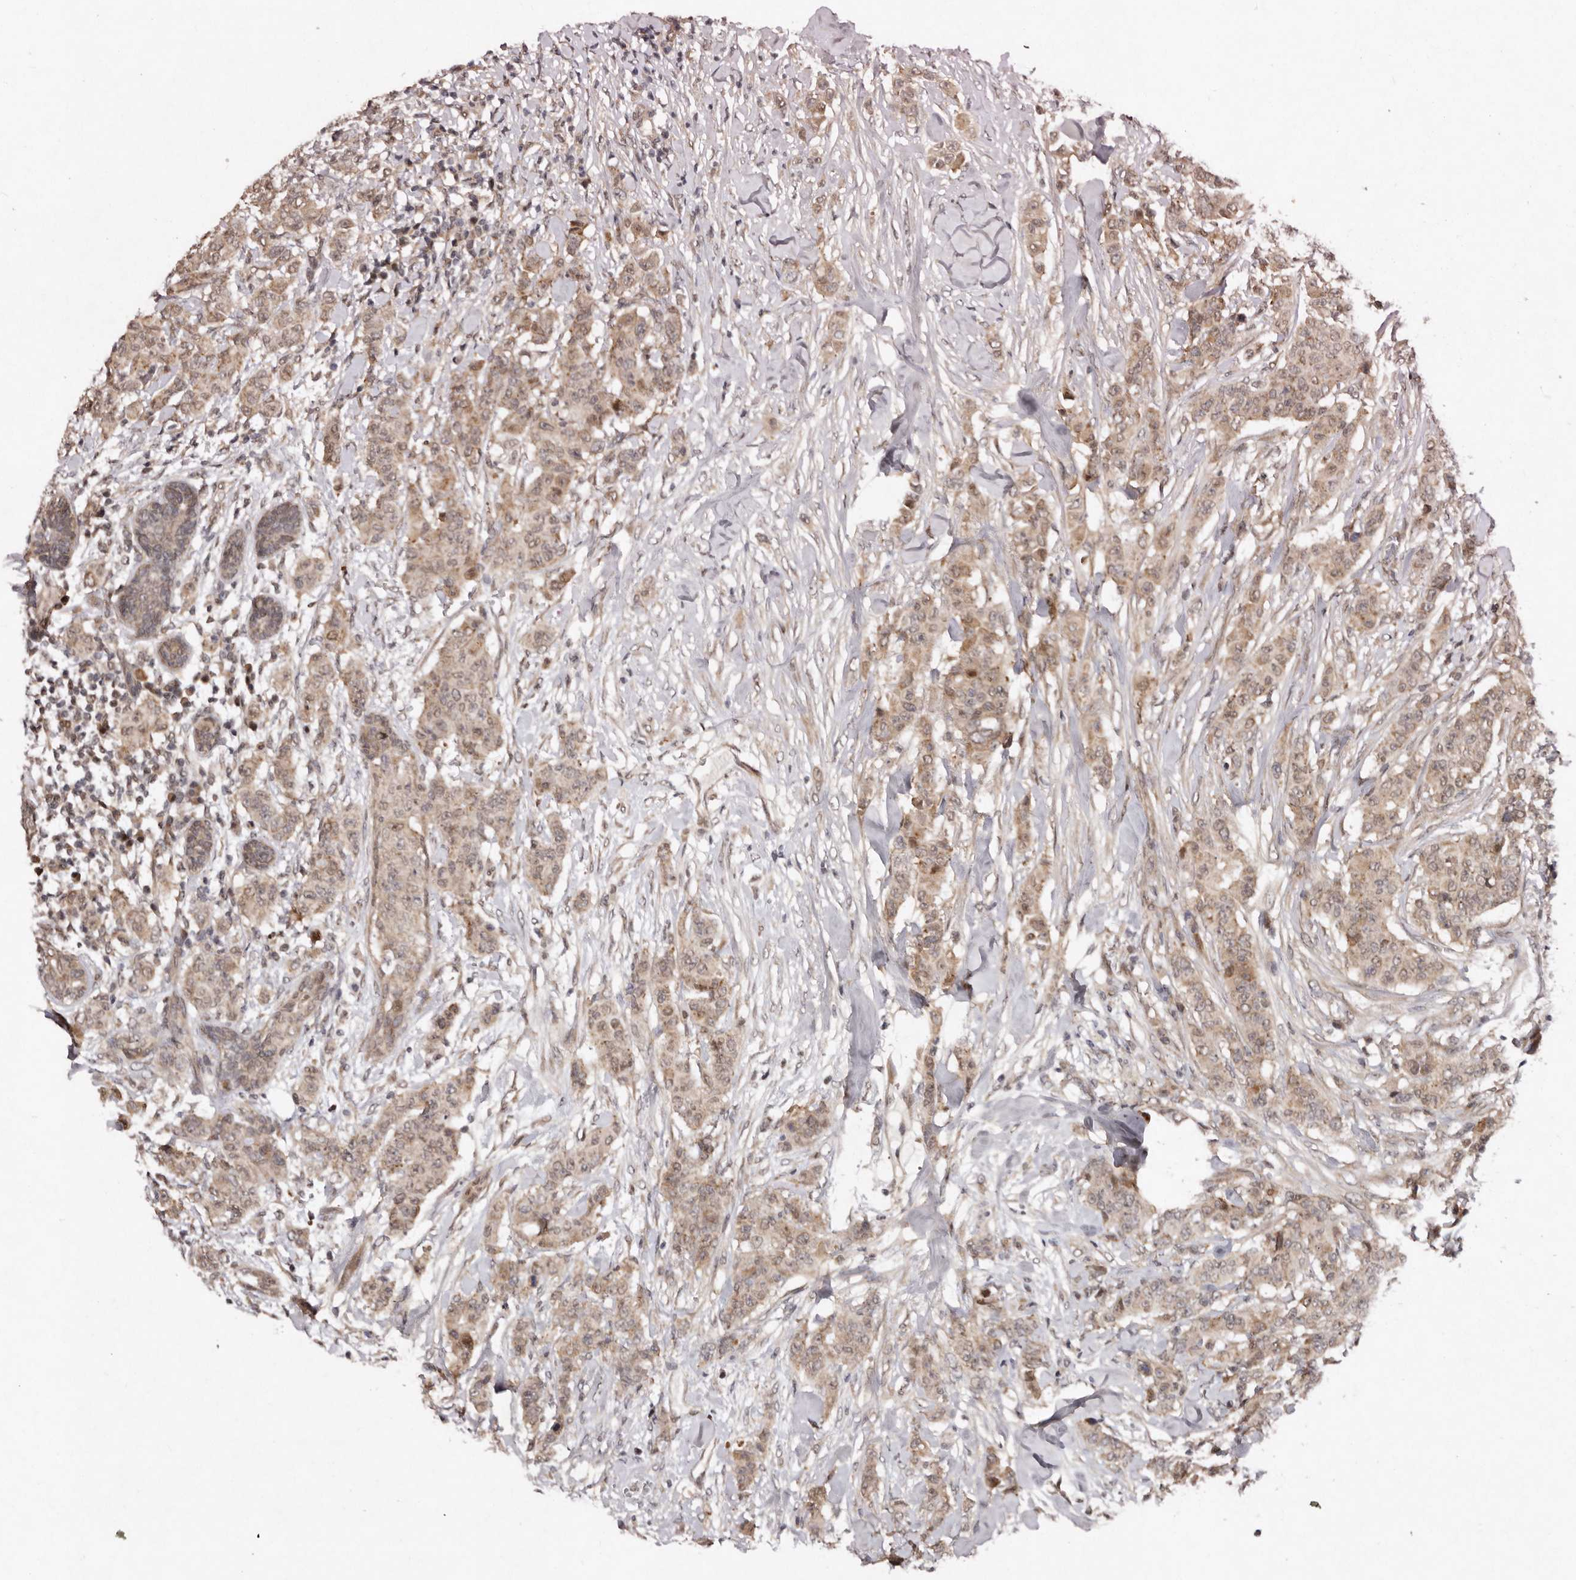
{"staining": {"intensity": "moderate", "quantity": ">75%", "location": "cytoplasmic/membranous"}, "tissue": "breast cancer", "cell_type": "Tumor cells", "image_type": "cancer", "snomed": [{"axis": "morphology", "description": "Duct carcinoma"}, {"axis": "topography", "description": "Breast"}], "caption": "There is medium levels of moderate cytoplasmic/membranous expression in tumor cells of breast invasive ductal carcinoma, as demonstrated by immunohistochemical staining (brown color).", "gene": "ABL1", "patient": {"sex": "female", "age": 40}}